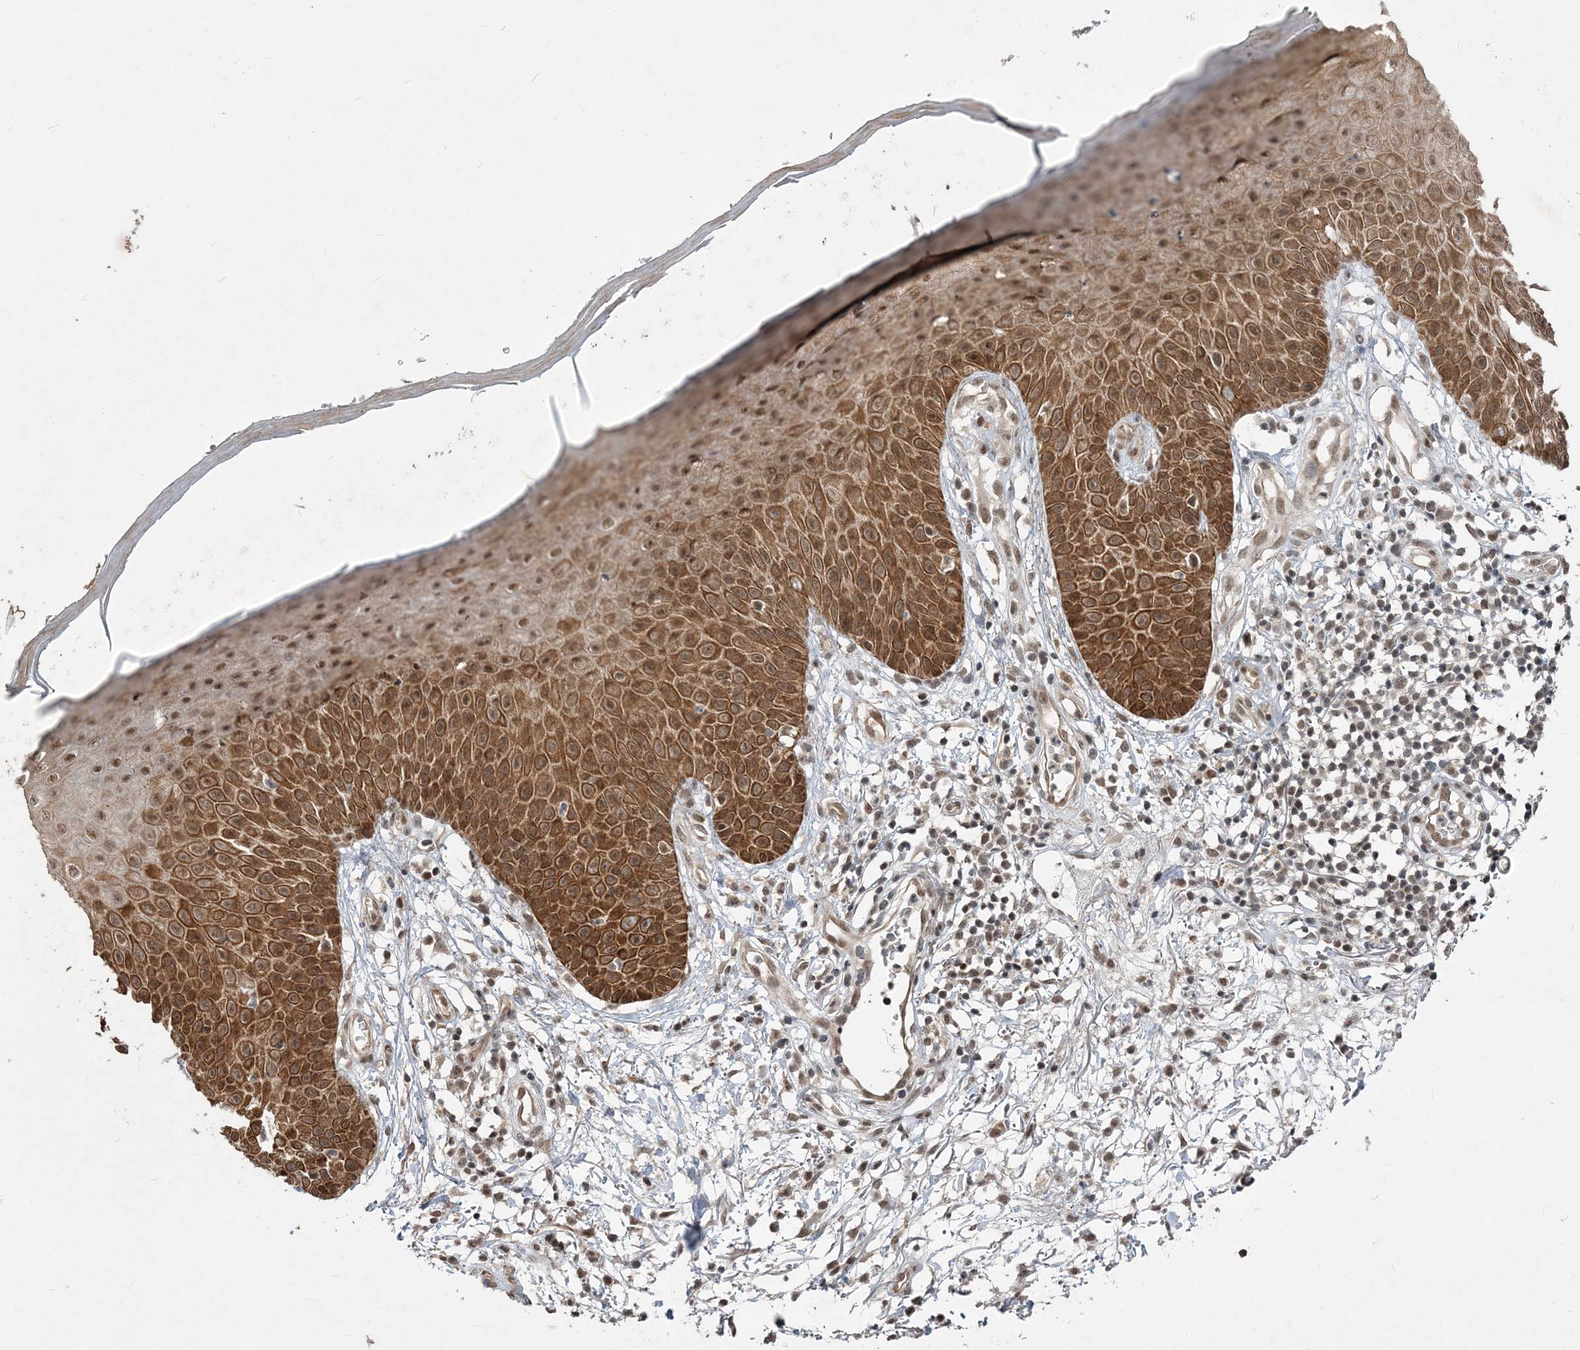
{"staining": {"intensity": "moderate", "quantity": ">75%", "location": "cytoplasmic/membranous,nuclear"}, "tissue": "skin", "cell_type": "Fibroblasts", "image_type": "normal", "snomed": [{"axis": "morphology", "description": "Normal tissue, NOS"}, {"axis": "morphology", "description": "Inflammation, NOS"}, {"axis": "topography", "description": "Skin"}], "caption": "Moderate cytoplasmic/membranous,nuclear staining for a protein is seen in approximately >75% of fibroblasts of unremarkable skin using immunohistochemistry (IHC).", "gene": "COPS7B", "patient": {"sex": "female", "age": 44}}